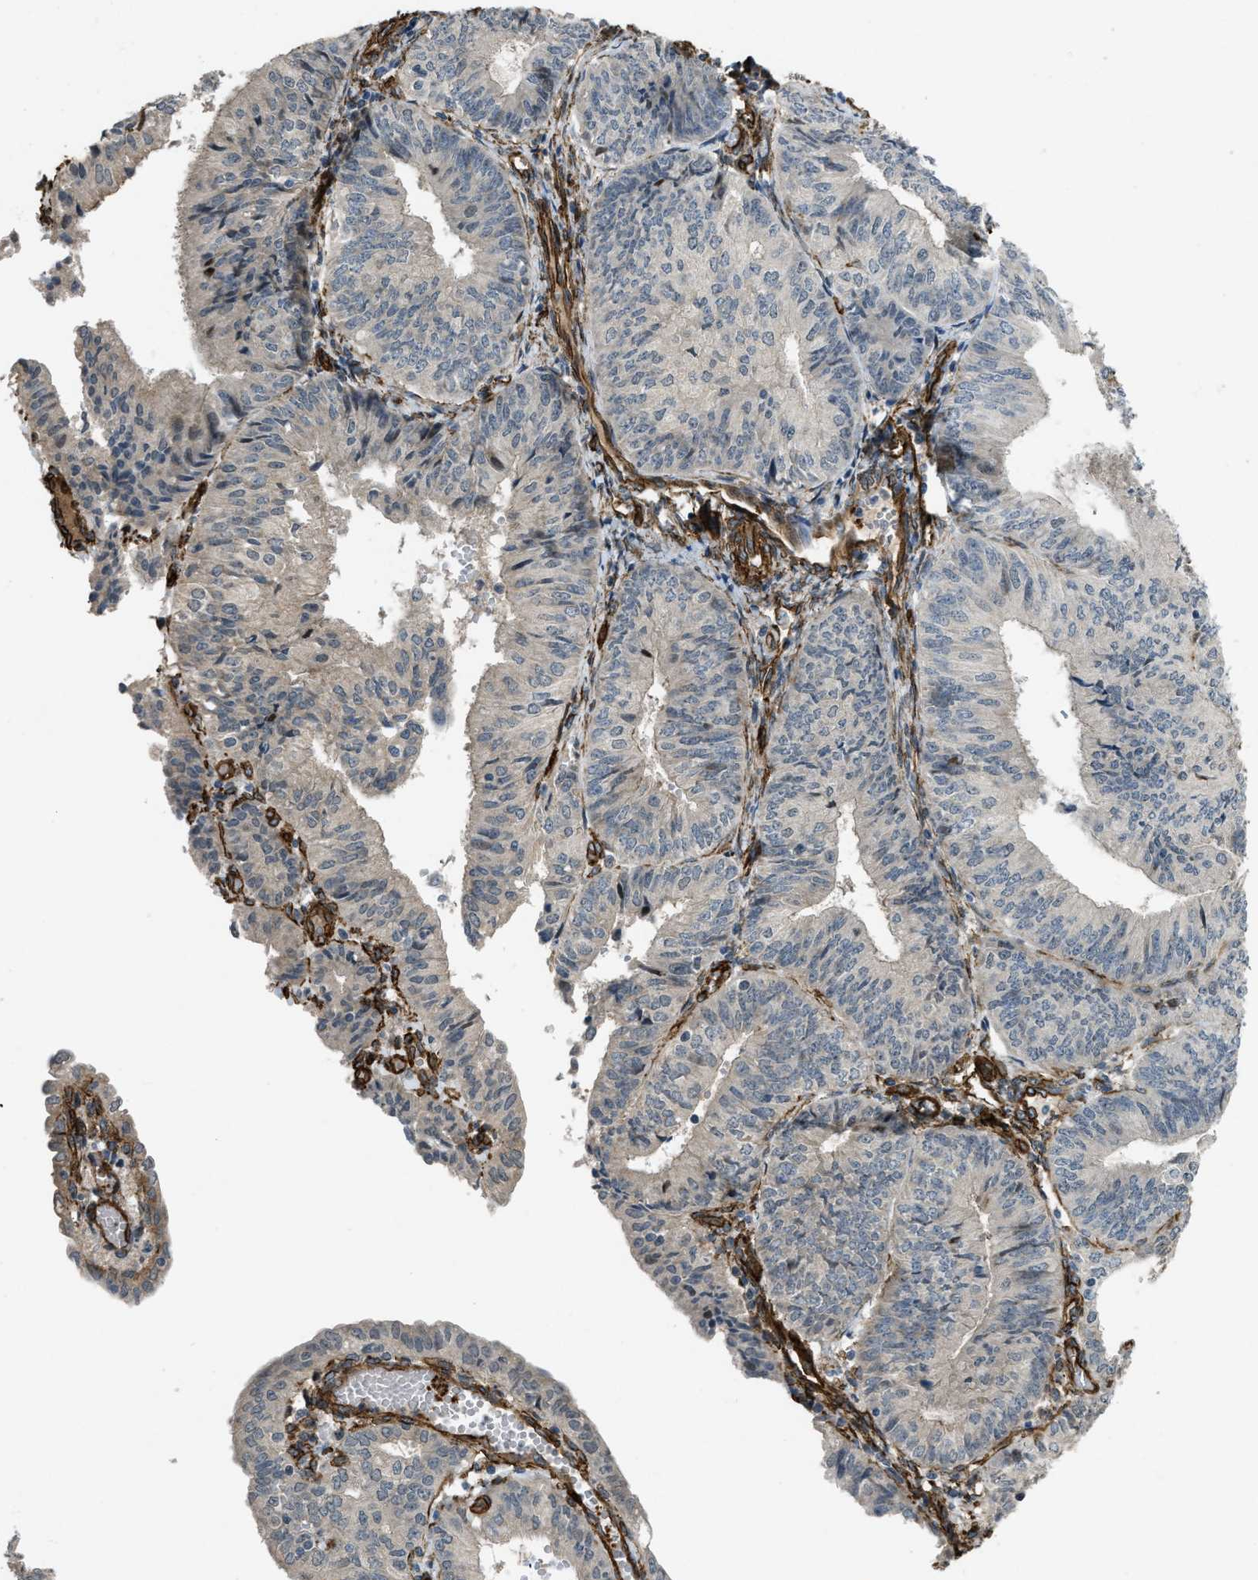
{"staining": {"intensity": "negative", "quantity": "none", "location": "none"}, "tissue": "endometrial cancer", "cell_type": "Tumor cells", "image_type": "cancer", "snomed": [{"axis": "morphology", "description": "Adenocarcinoma, NOS"}, {"axis": "topography", "description": "Endometrium"}], "caption": "Immunohistochemistry (IHC) of human endometrial cancer demonstrates no expression in tumor cells.", "gene": "NMB", "patient": {"sex": "female", "age": 58}}